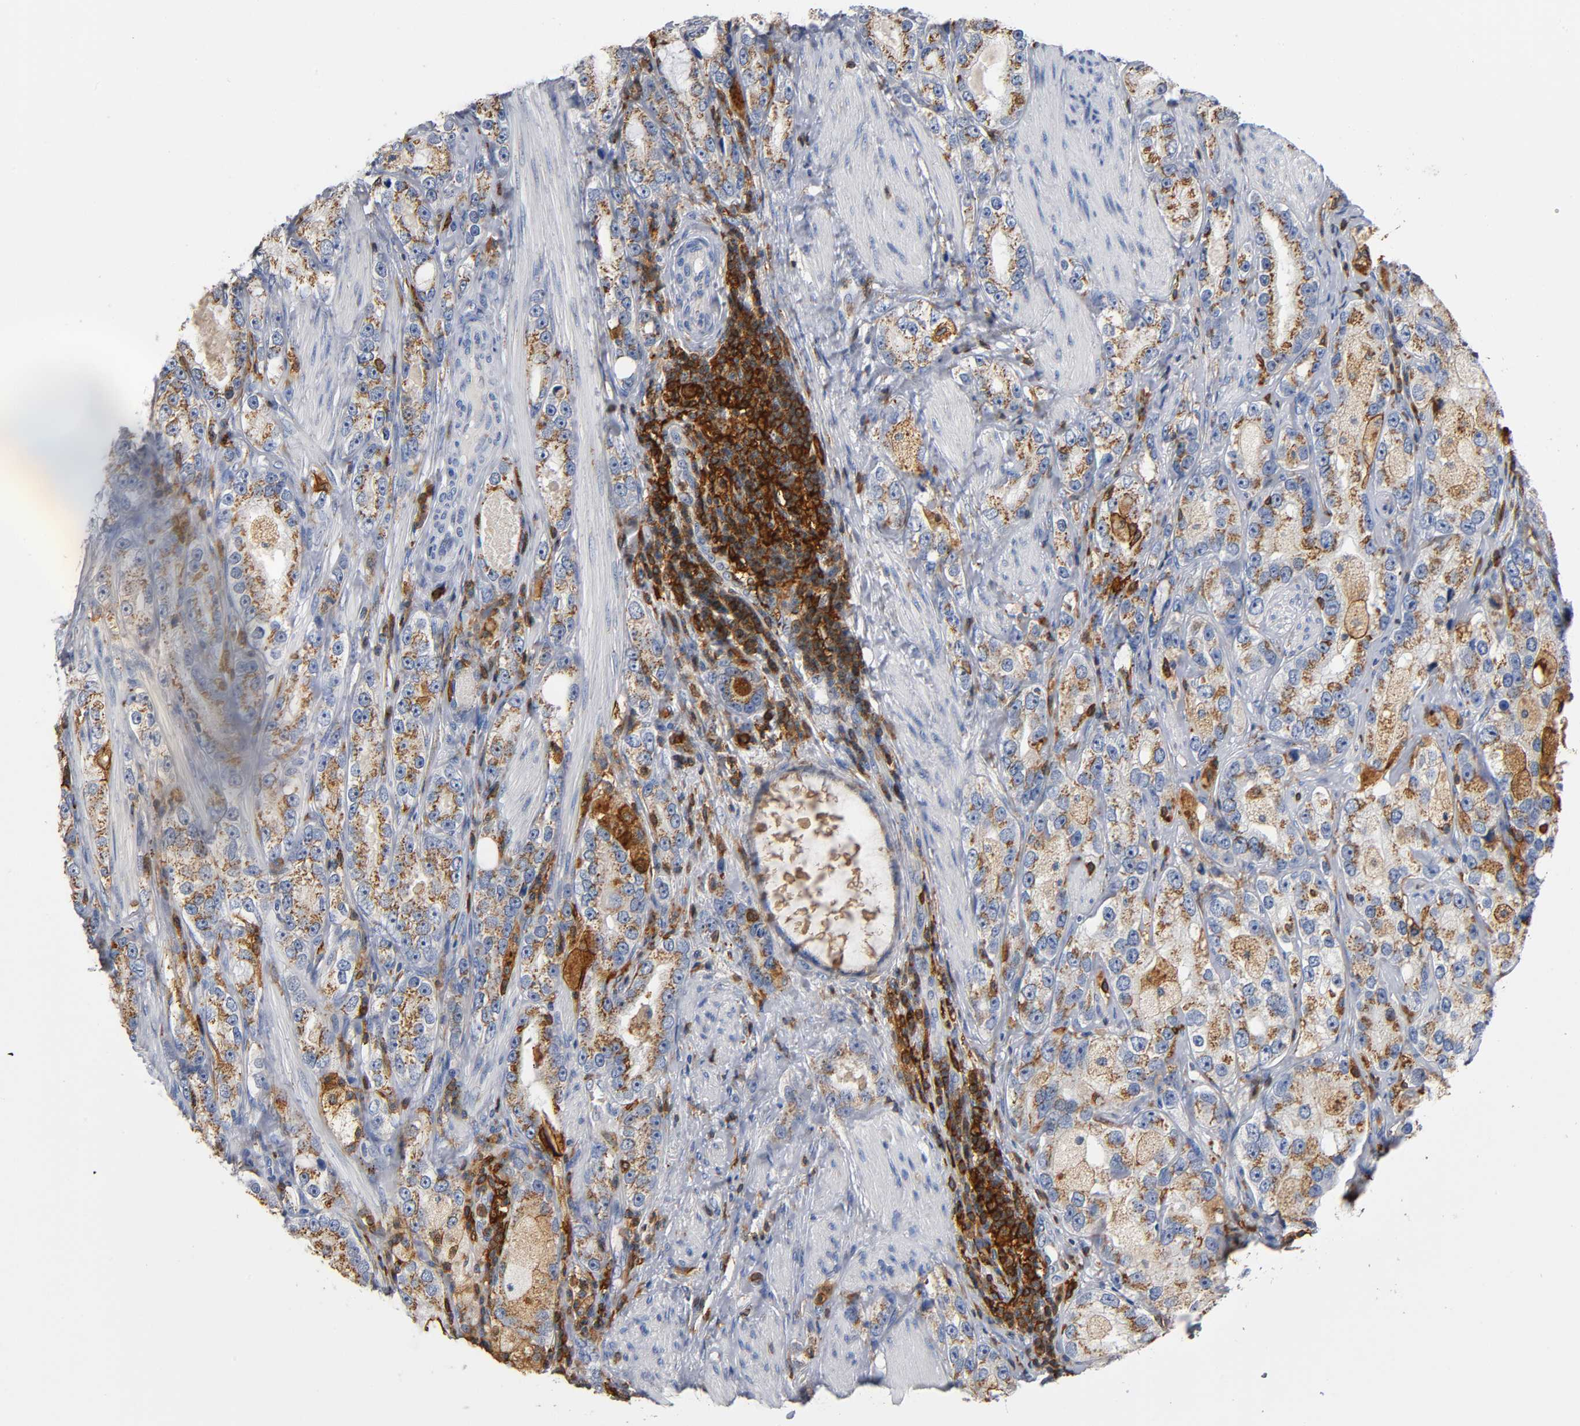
{"staining": {"intensity": "moderate", "quantity": ">75%", "location": "cytoplasmic/membranous"}, "tissue": "prostate cancer", "cell_type": "Tumor cells", "image_type": "cancer", "snomed": [{"axis": "morphology", "description": "Adenocarcinoma, High grade"}, {"axis": "topography", "description": "Prostate"}], "caption": "Prostate cancer was stained to show a protein in brown. There is medium levels of moderate cytoplasmic/membranous staining in approximately >75% of tumor cells.", "gene": "CAPN10", "patient": {"sex": "male", "age": 63}}